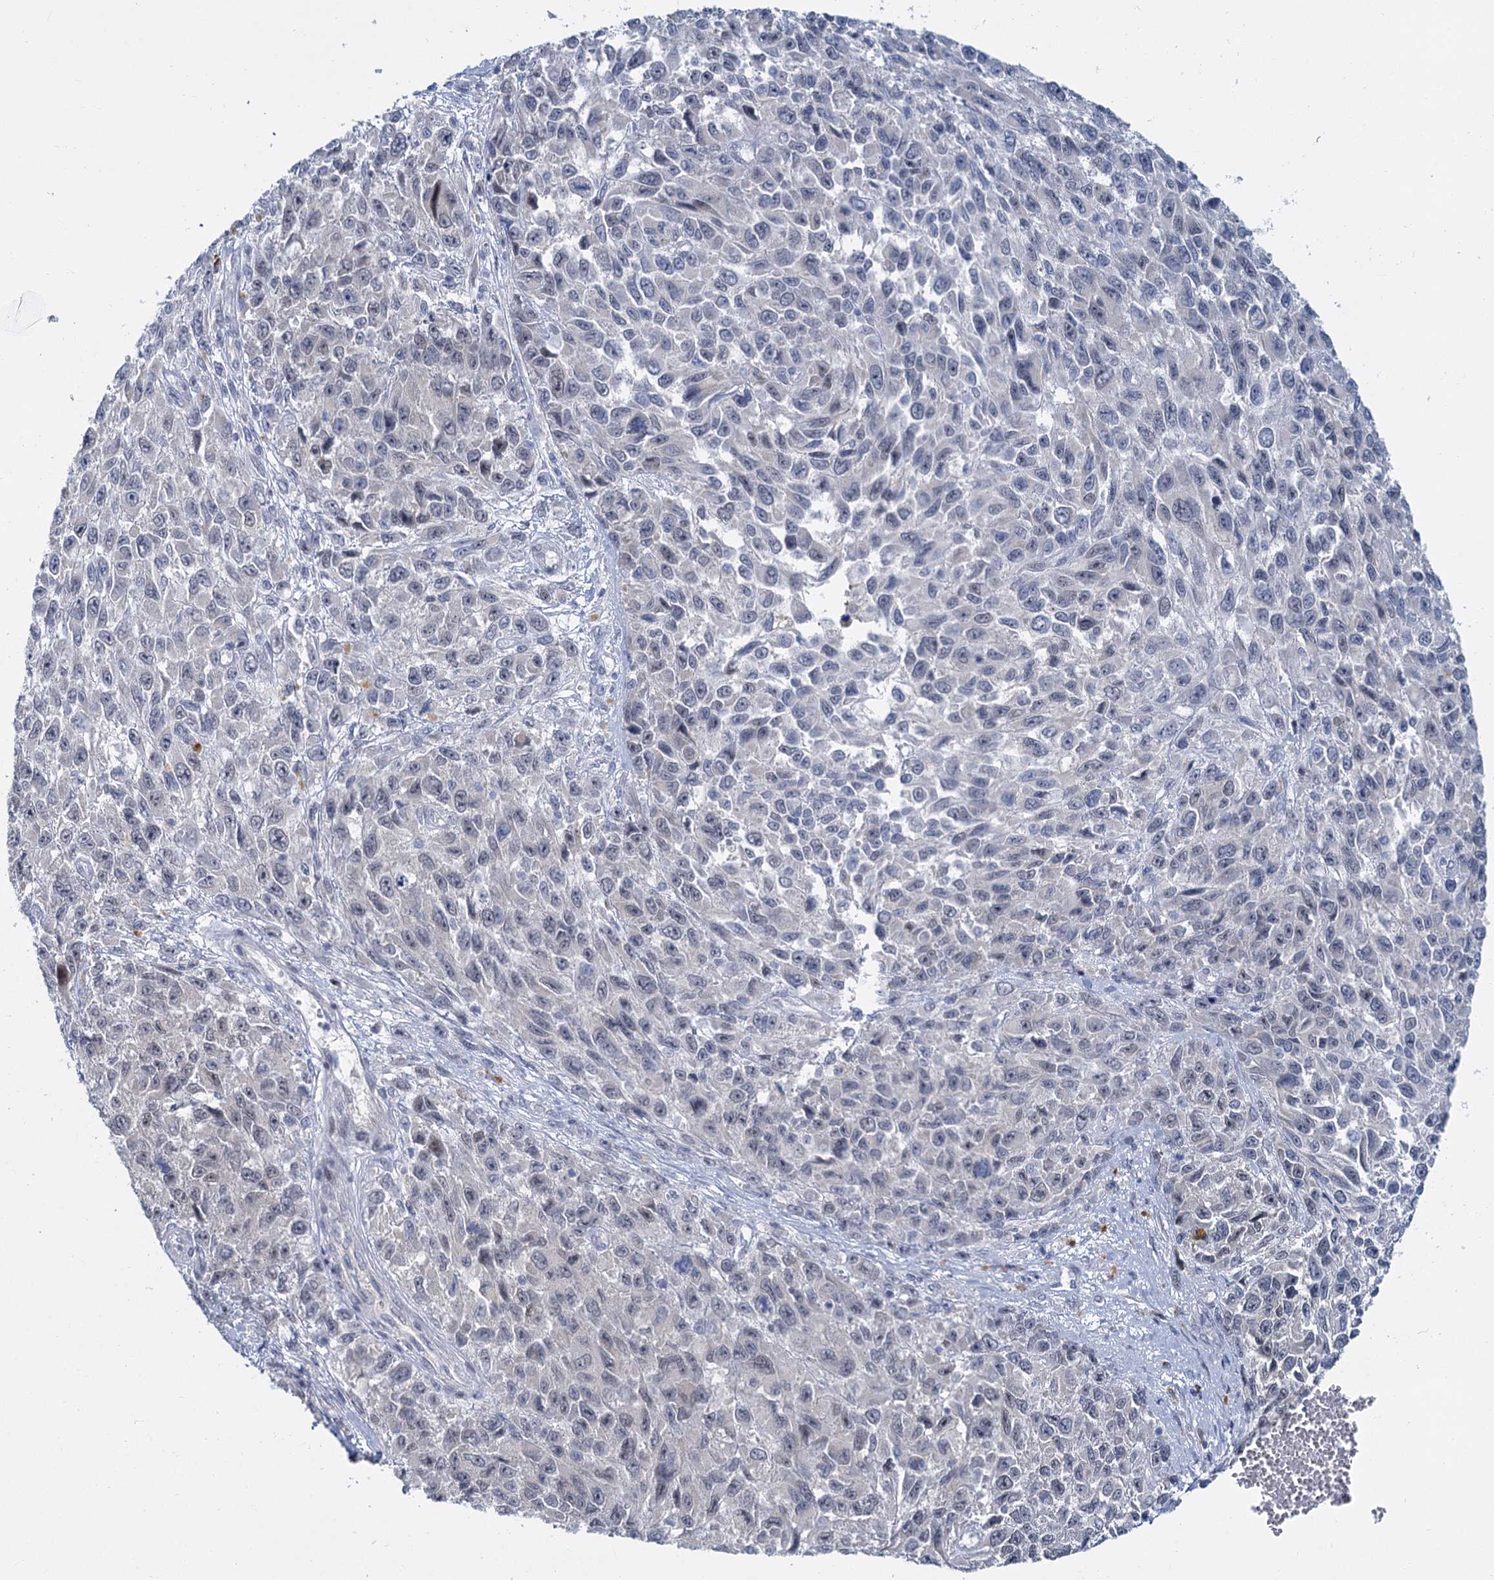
{"staining": {"intensity": "negative", "quantity": "none", "location": "none"}, "tissue": "melanoma", "cell_type": "Tumor cells", "image_type": "cancer", "snomed": [{"axis": "morphology", "description": "Normal tissue, NOS"}, {"axis": "morphology", "description": "Malignant melanoma, NOS"}, {"axis": "topography", "description": "Skin"}], "caption": "Tumor cells are negative for brown protein staining in malignant melanoma.", "gene": "ACRBP", "patient": {"sex": "female", "age": 96}}